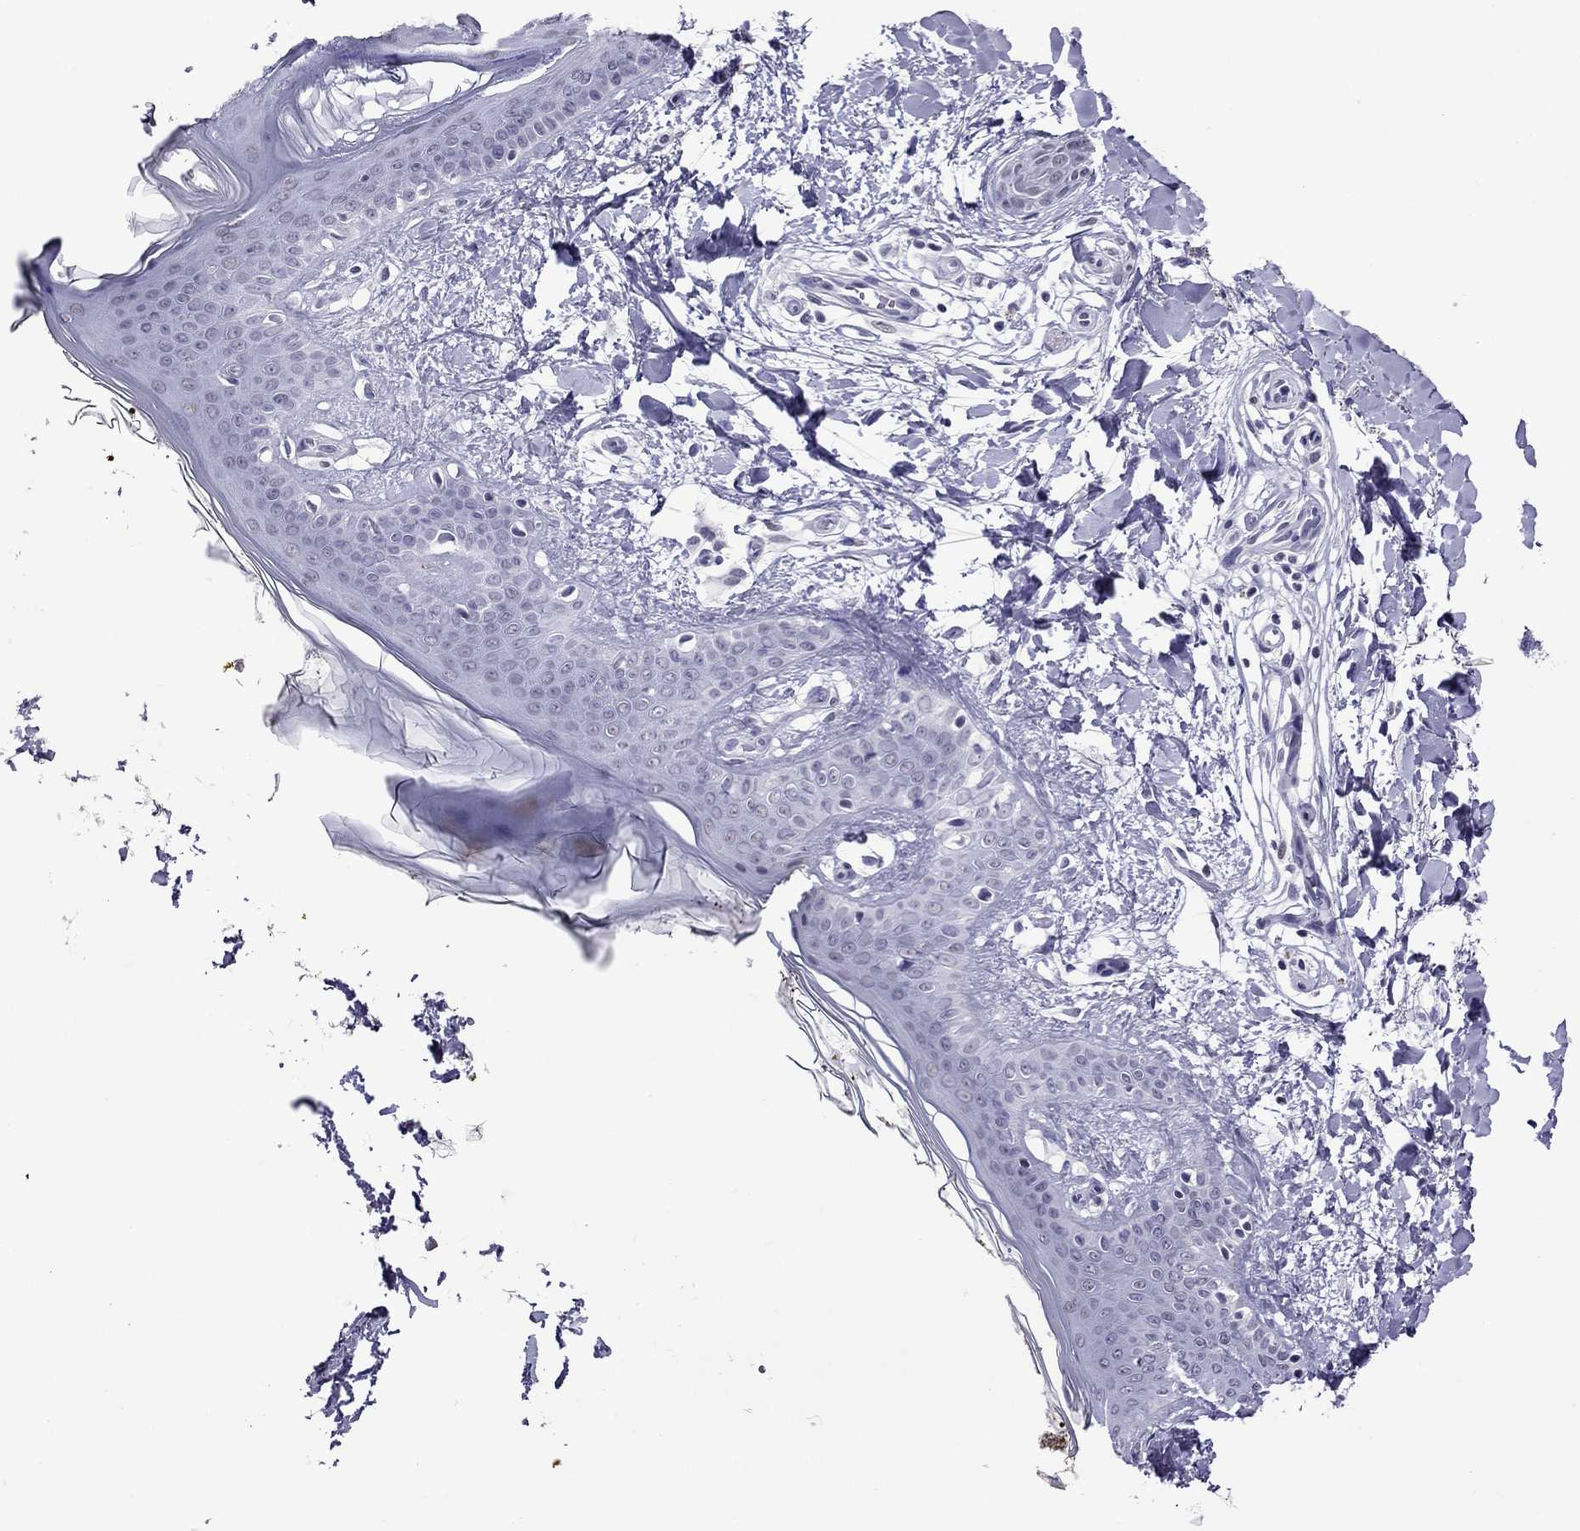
{"staining": {"intensity": "negative", "quantity": "none", "location": "none"}, "tissue": "skin", "cell_type": "Fibroblasts", "image_type": "normal", "snomed": [{"axis": "morphology", "description": "Normal tissue, NOS"}, {"axis": "topography", "description": "Skin"}], "caption": "IHC micrograph of normal human skin stained for a protein (brown), which demonstrates no positivity in fibroblasts. (DAB immunohistochemistry visualized using brightfield microscopy, high magnification).", "gene": "ZNF646", "patient": {"sex": "female", "age": 34}}